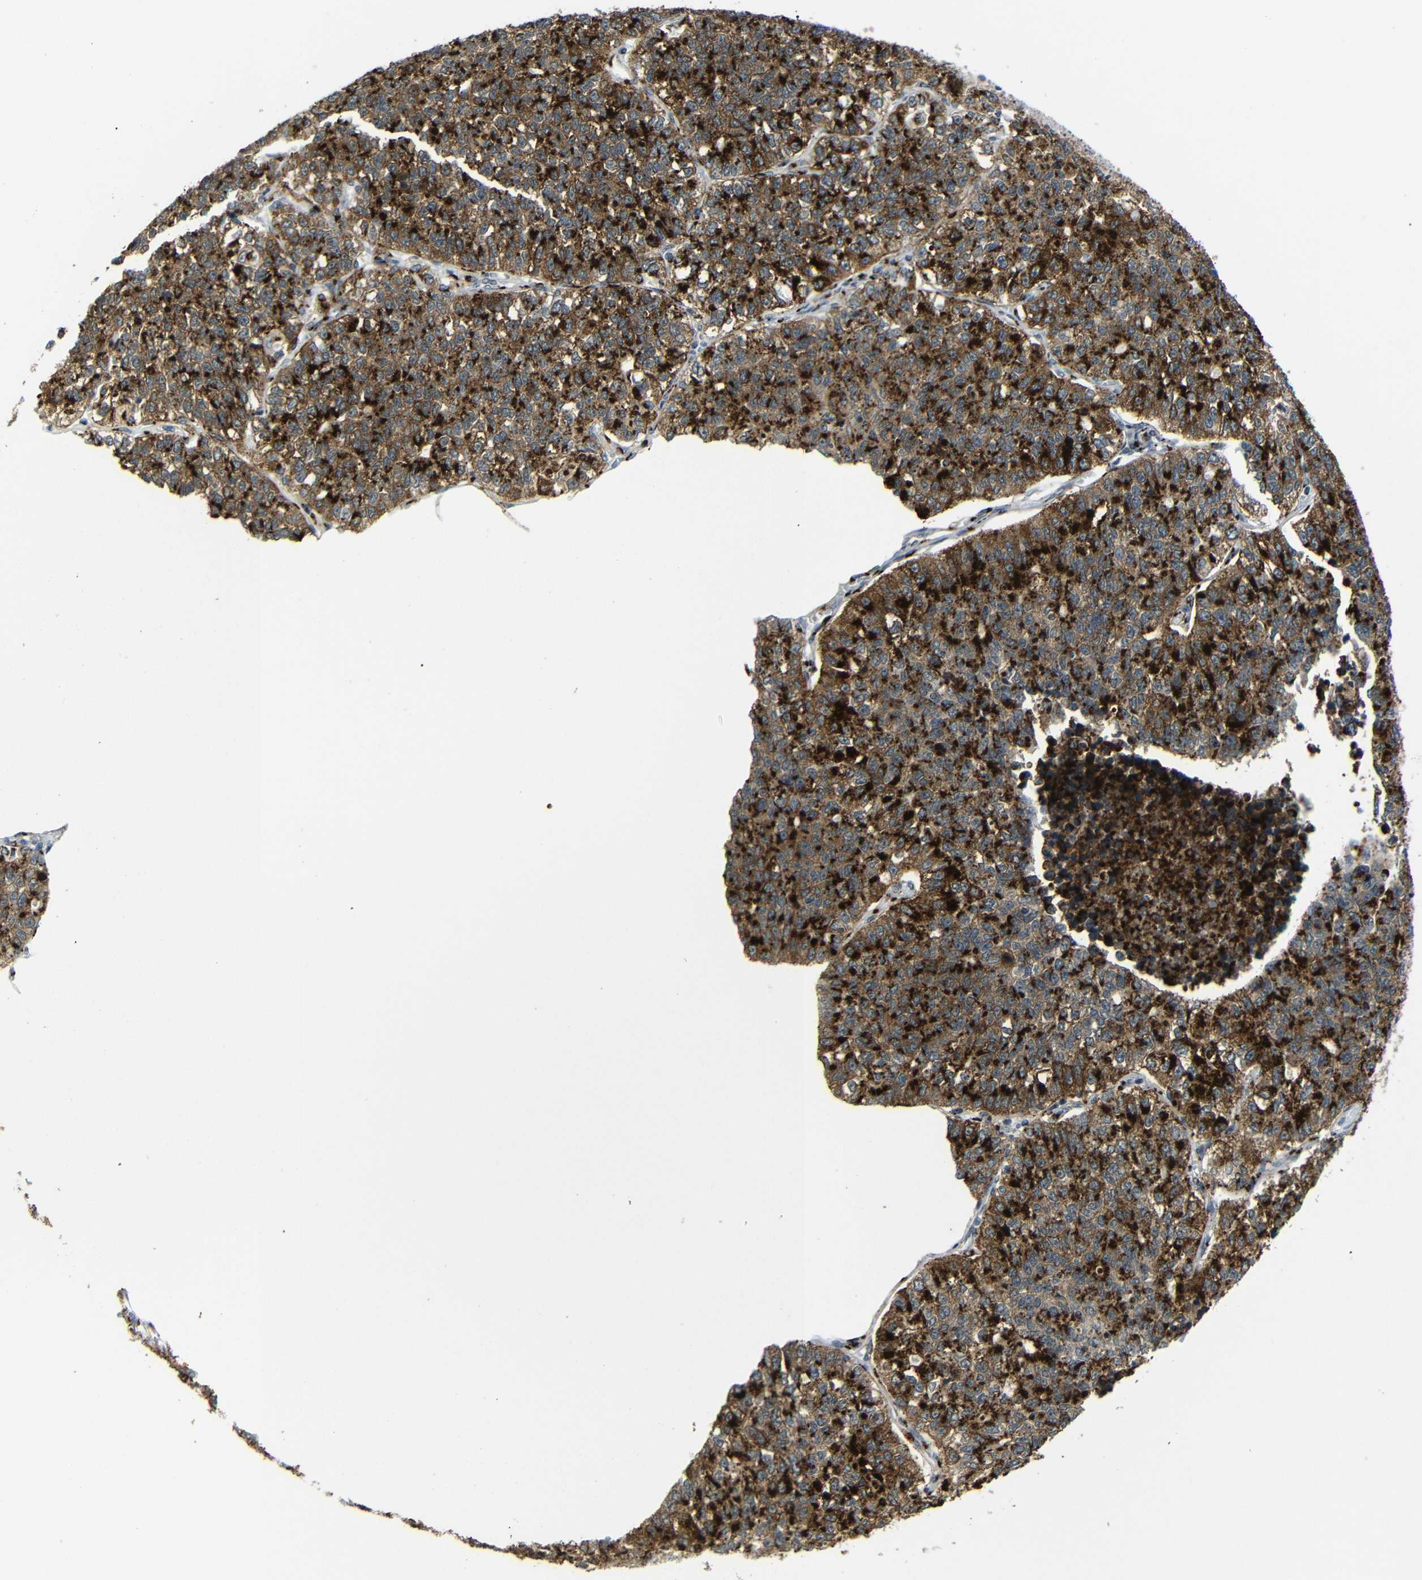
{"staining": {"intensity": "strong", "quantity": ">75%", "location": "cytoplasmic/membranous"}, "tissue": "lung cancer", "cell_type": "Tumor cells", "image_type": "cancer", "snomed": [{"axis": "morphology", "description": "Adenocarcinoma, NOS"}, {"axis": "topography", "description": "Lung"}], "caption": "Lung adenocarcinoma stained with immunohistochemistry (IHC) demonstrates strong cytoplasmic/membranous expression in approximately >75% of tumor cells.", "gene": "TGOLN2", "patient": {"sex": "male", "age": 49}}